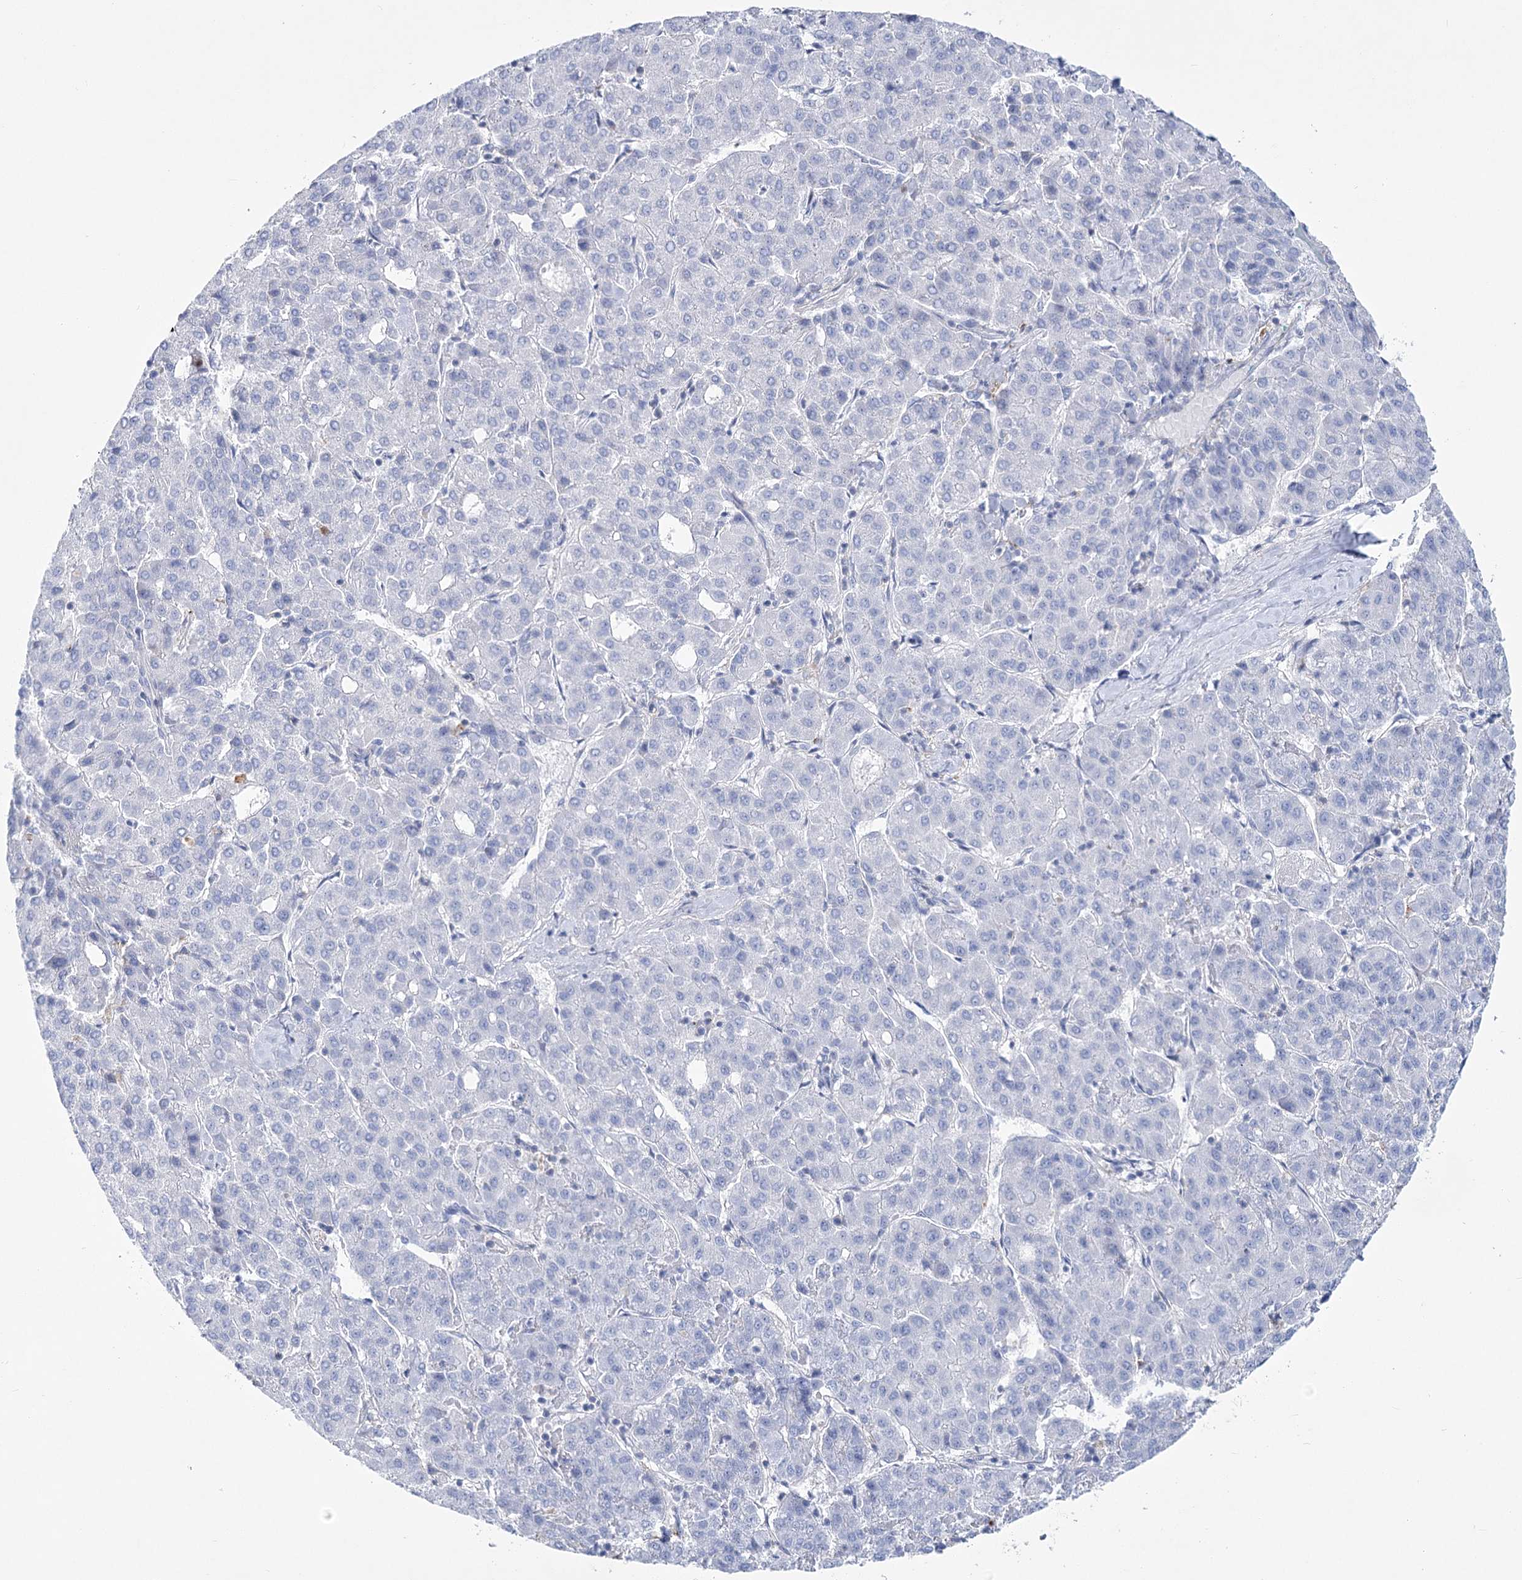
{"staining": {"intensity": "negative", "quantity": "none", "location": "none"}, "tissue": "liver cancer", "cell_type": "Tumor cells", "image_type": "cancer", "snomed": [{"axis": "morphology", "description": "Carcinoma, Hepatocellular, NOS"}, {"axis": "topography", "description": "Liver"}], "caption": "The image exhibits no staining of tumor cells in liver cancer.", "gene": "PCDHA1", "patient": {"sex": "male", "age": 65}}